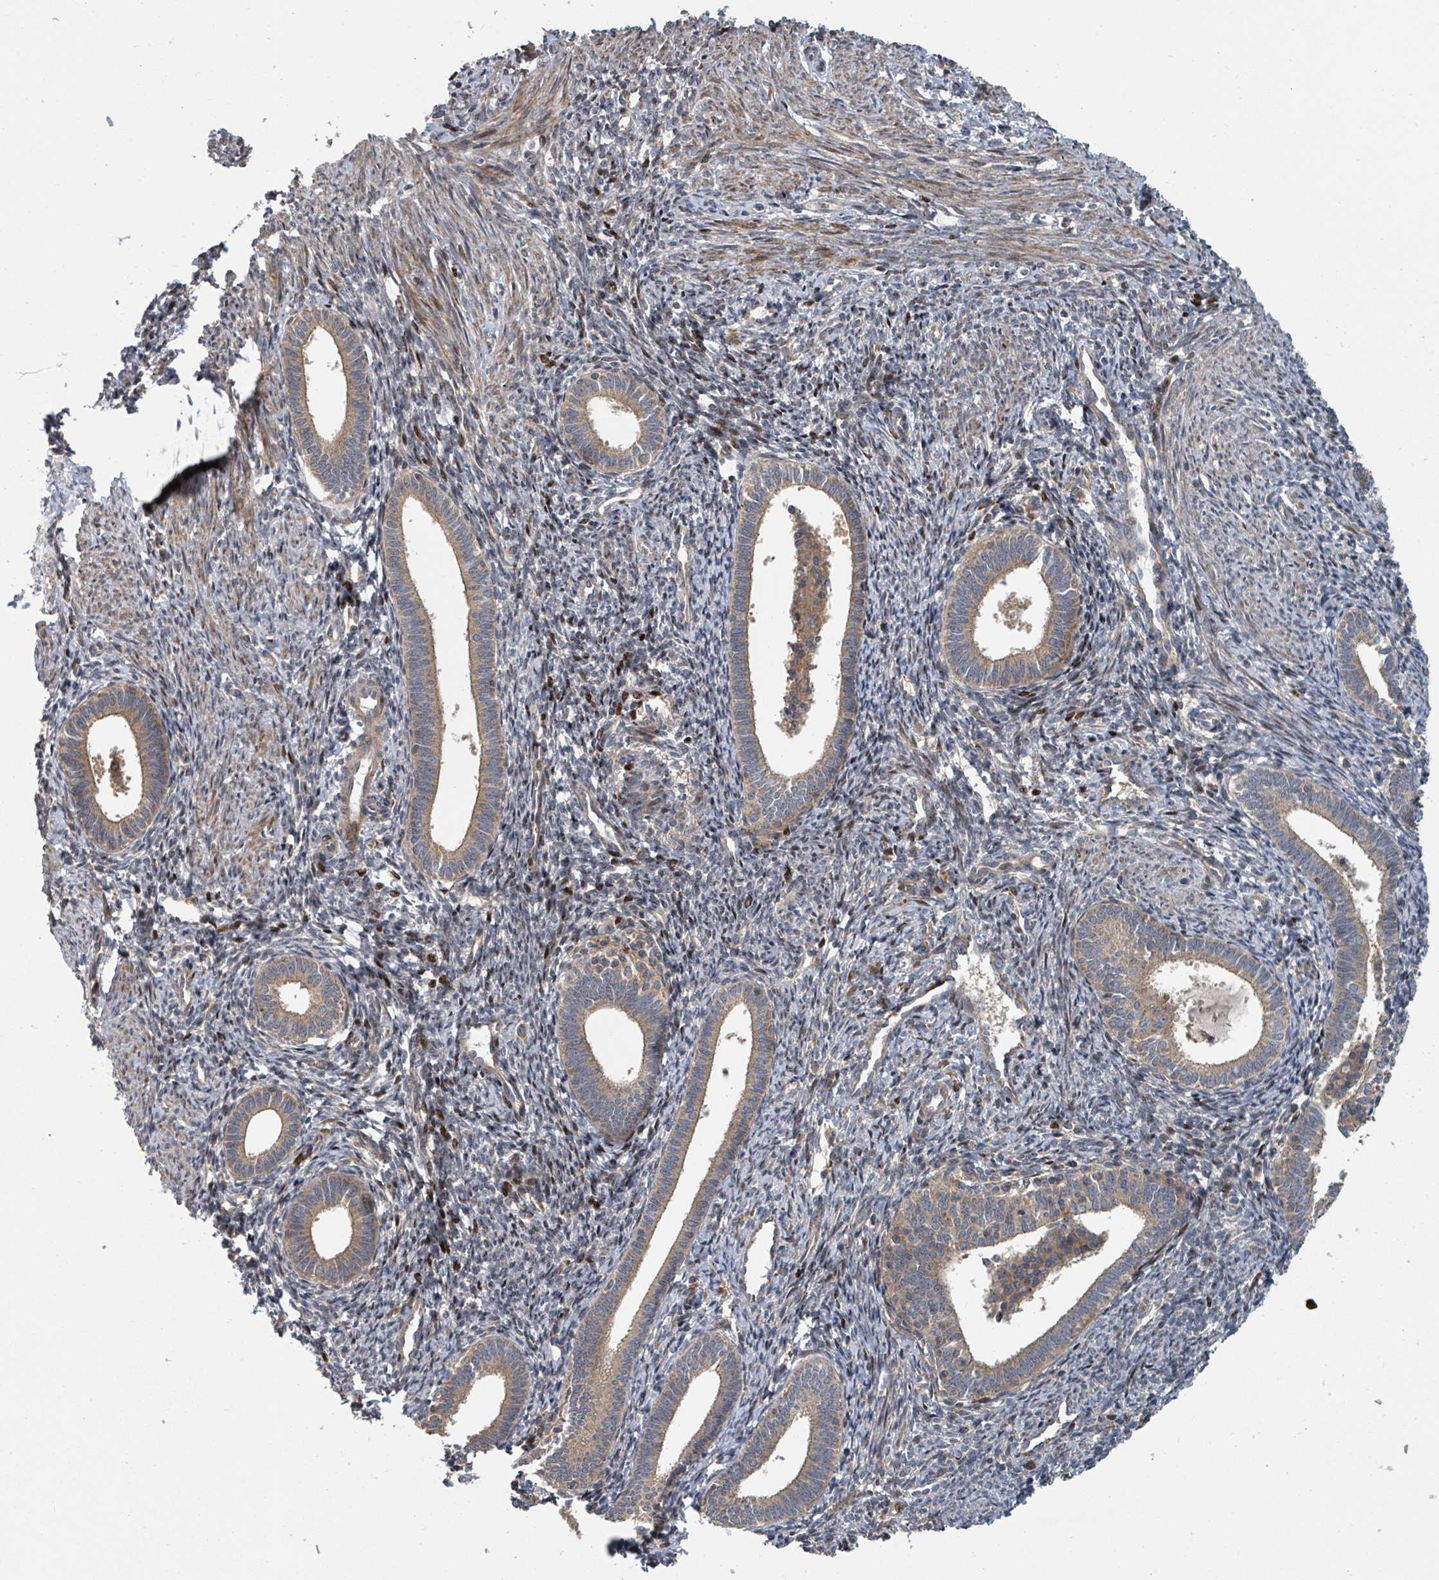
{"staining": {"intensity": "moderate", "quantity": "25%-75%", "location": "cytoplasmic/membranous"}, "tissue": "endometrium", "cell_type": "Cells in endometrial stroma", "image_type": "normal", "snomed": [{"axis": "morphology", "description": "Normal tissue, NOS"}, {"axis": "topography", "description": "Endometrium"}], "caption": "A brown stain shows moderate cytoplasmic/membranous positivity of a protein in cells in endometrial stroma of benign human endometrium. (brown staining indicates protein expression, while blue staining denotes nuclei).", "gene": "DPM1", "patient": {"sex": "female", "age": 41}}